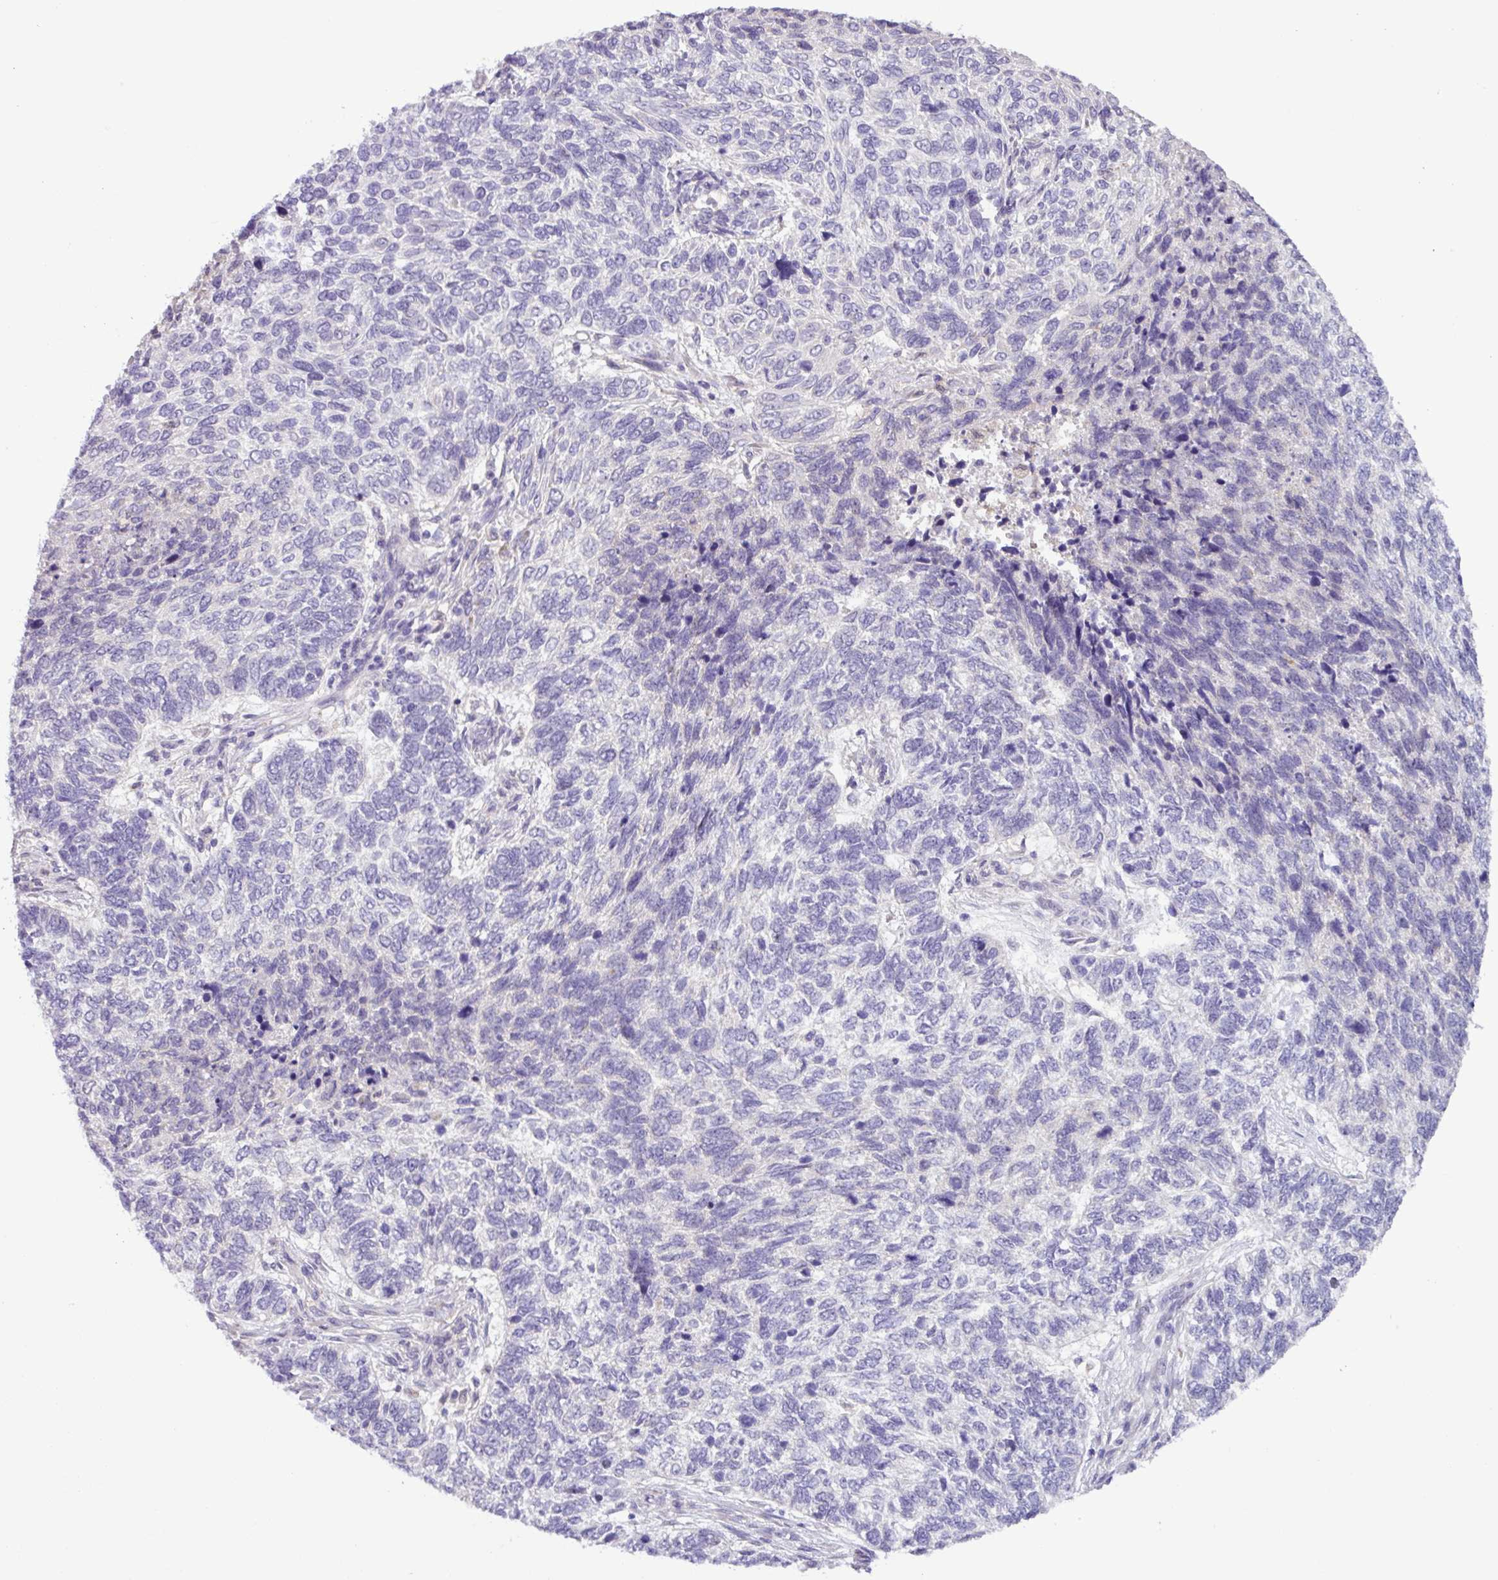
{"staining": {"intensity": "negative", "quantity": "none", "location": "none"}, "tissue": "skin cancer", "cell_type": "Tumor cells", "image_type": "cancer", "snomed": [{"axis": "morphology", "description": "Basal cell carcinoma"}, {"axis": "topography", "description": "Skin"}], "caption": "DAB immunohistochemical staining of skin cancer (basal cell carcinoma) exhibits no significant staining in tumor cells.", "gene": "TONSL", "patient": {"sex": "female", "age": 65}}